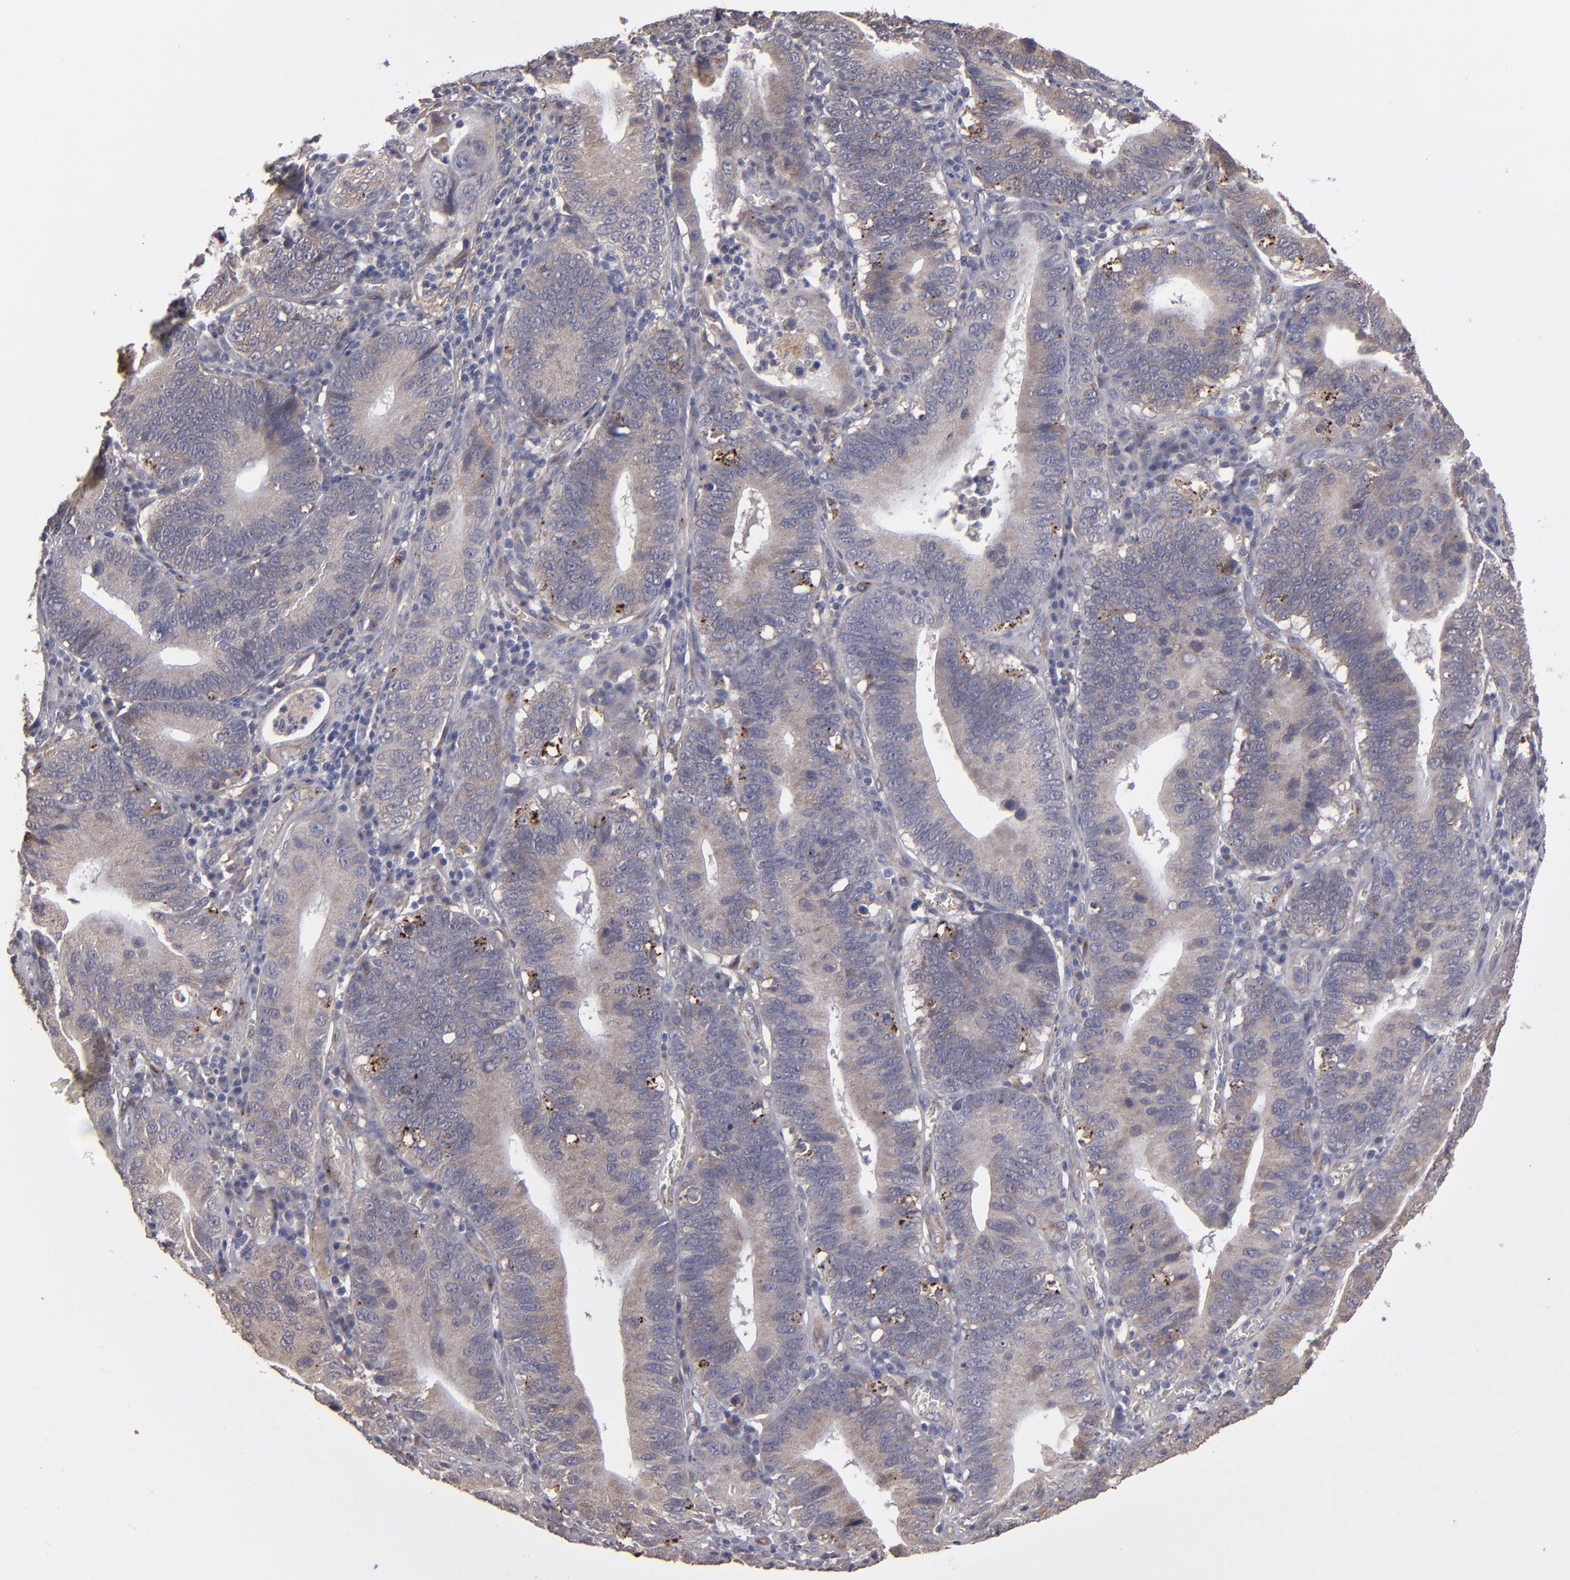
{"staining": {"intensity": "moderate", "quantity": "25%-75%", "location": "cytoplasmic/membranous"}, "tissue": "stomach cancer", "cell_type": "Tumor cells", "image_type": "cancer", "snomed": [{"axis": "morphology", "description": "Adenocarcinoma, NOS"}, {"axis": "topography", "description": "Stomach"}, {"axis": "topography", "description": "Gastric cardia"}], "caption": "High-magnification brightfield microscopy of stomach adenocarcinoma stained with DAB (brown) and counterstained with hematoxylin (blue). tumor cells exhibit moderate cytoplasmic/membranous positivity is seen in about25%-75% of cells. (brown staining indicates protein expression, while blue staining denotes nuclei).", "gene": "ITGB5", "patient": {"sex": "male", "age": 59}}